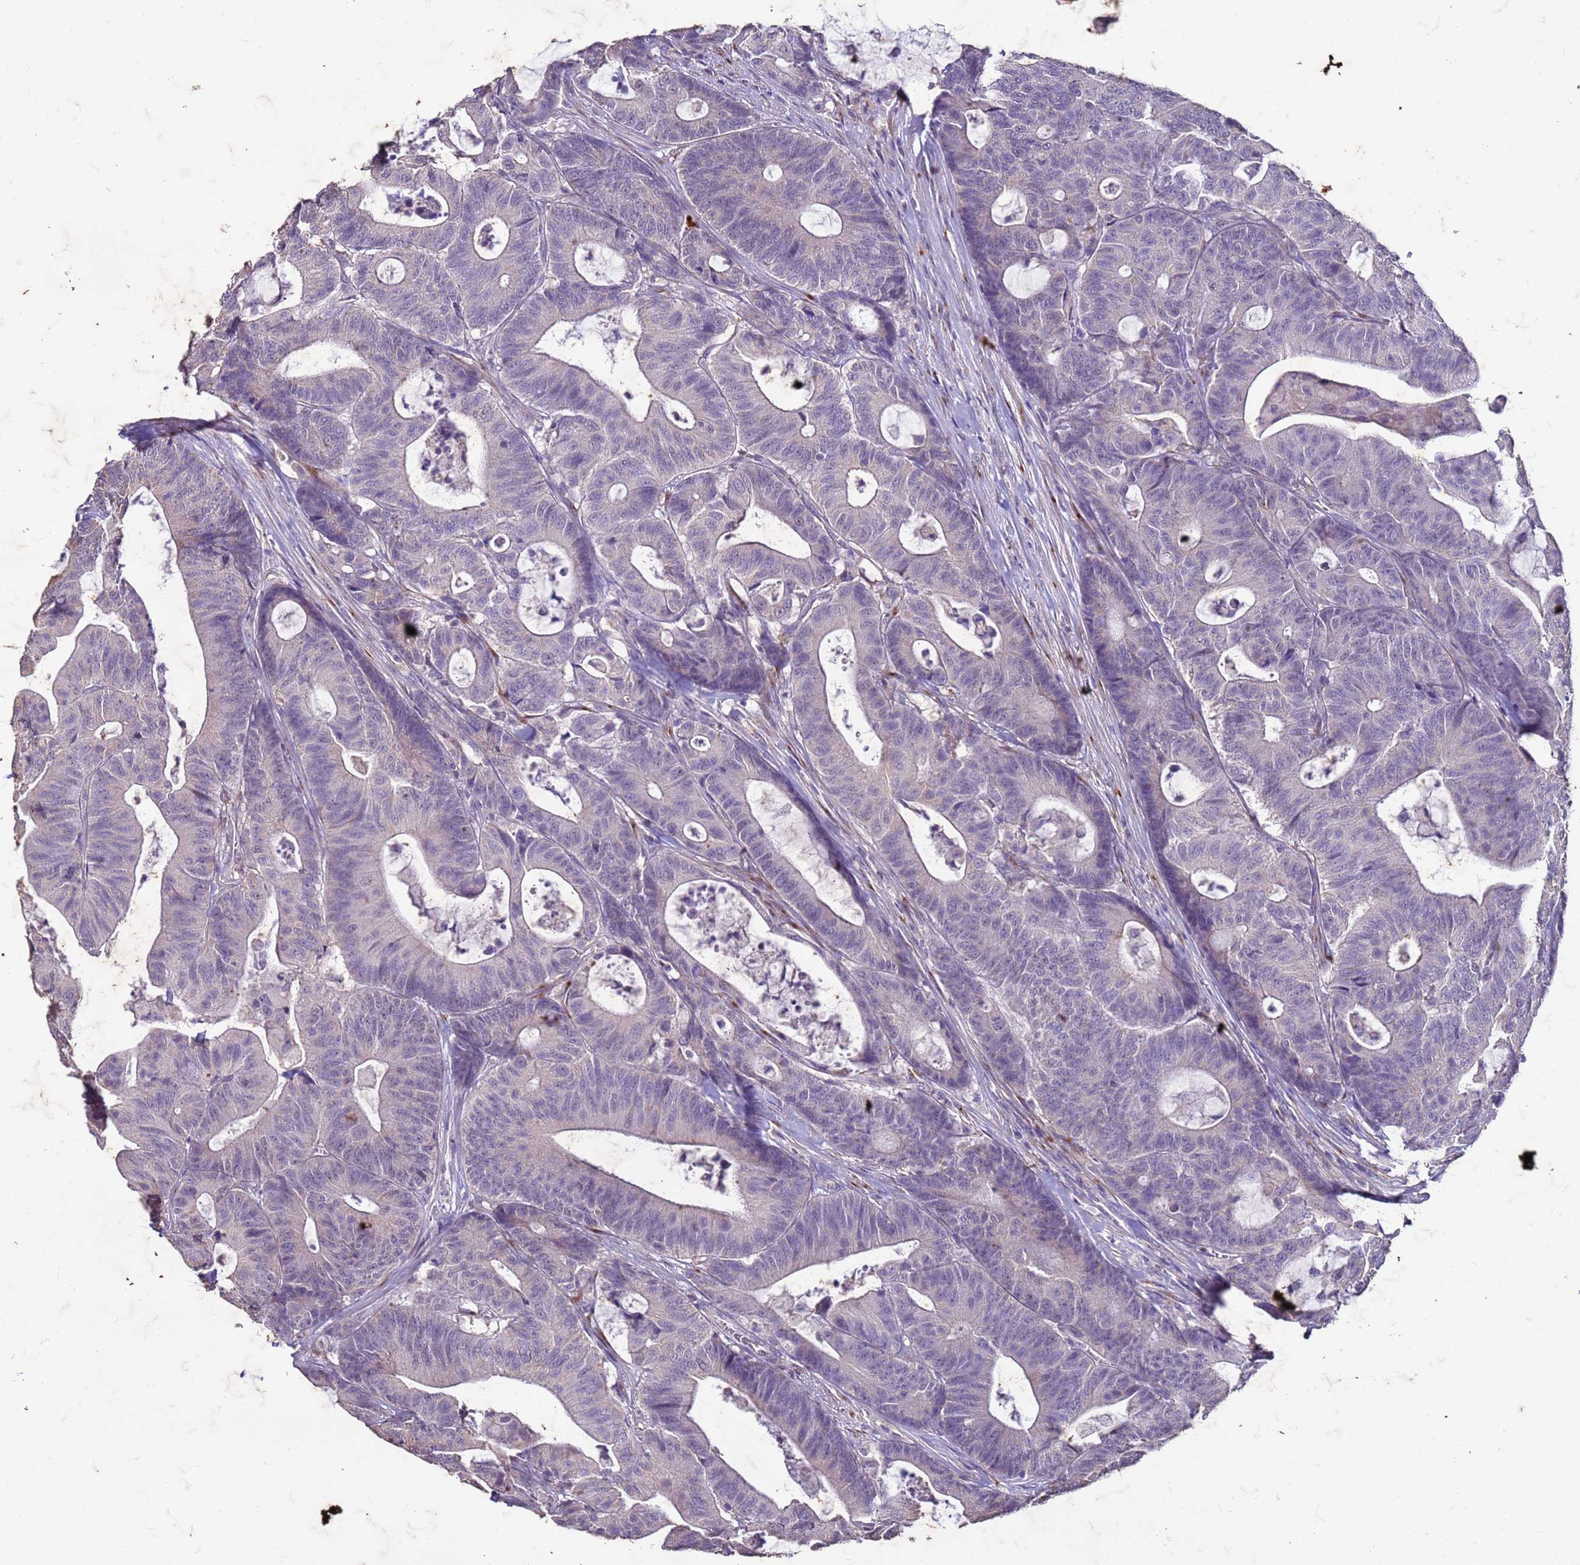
{"staining": {"intensity": "negative", "quantity": "none", "location": "none"}, "tissue": "colorectal cancer", "cell_type": "Tumor cells", "image_type": "cancer", "snomed": [{"axis": "morphology", "description": "Adenocarcinoma, NOS"}, {"axis": "topography", "description": "Colon"}], "caption": "Immunohistochemistry of adenocarcinoma (colorectal) displays no expression in tumor cells. (Brightfield microscopy of DAB IHC at high magnification).", "gene": "SLC25A15", "patient": {"sex": "female", "age": 84}}